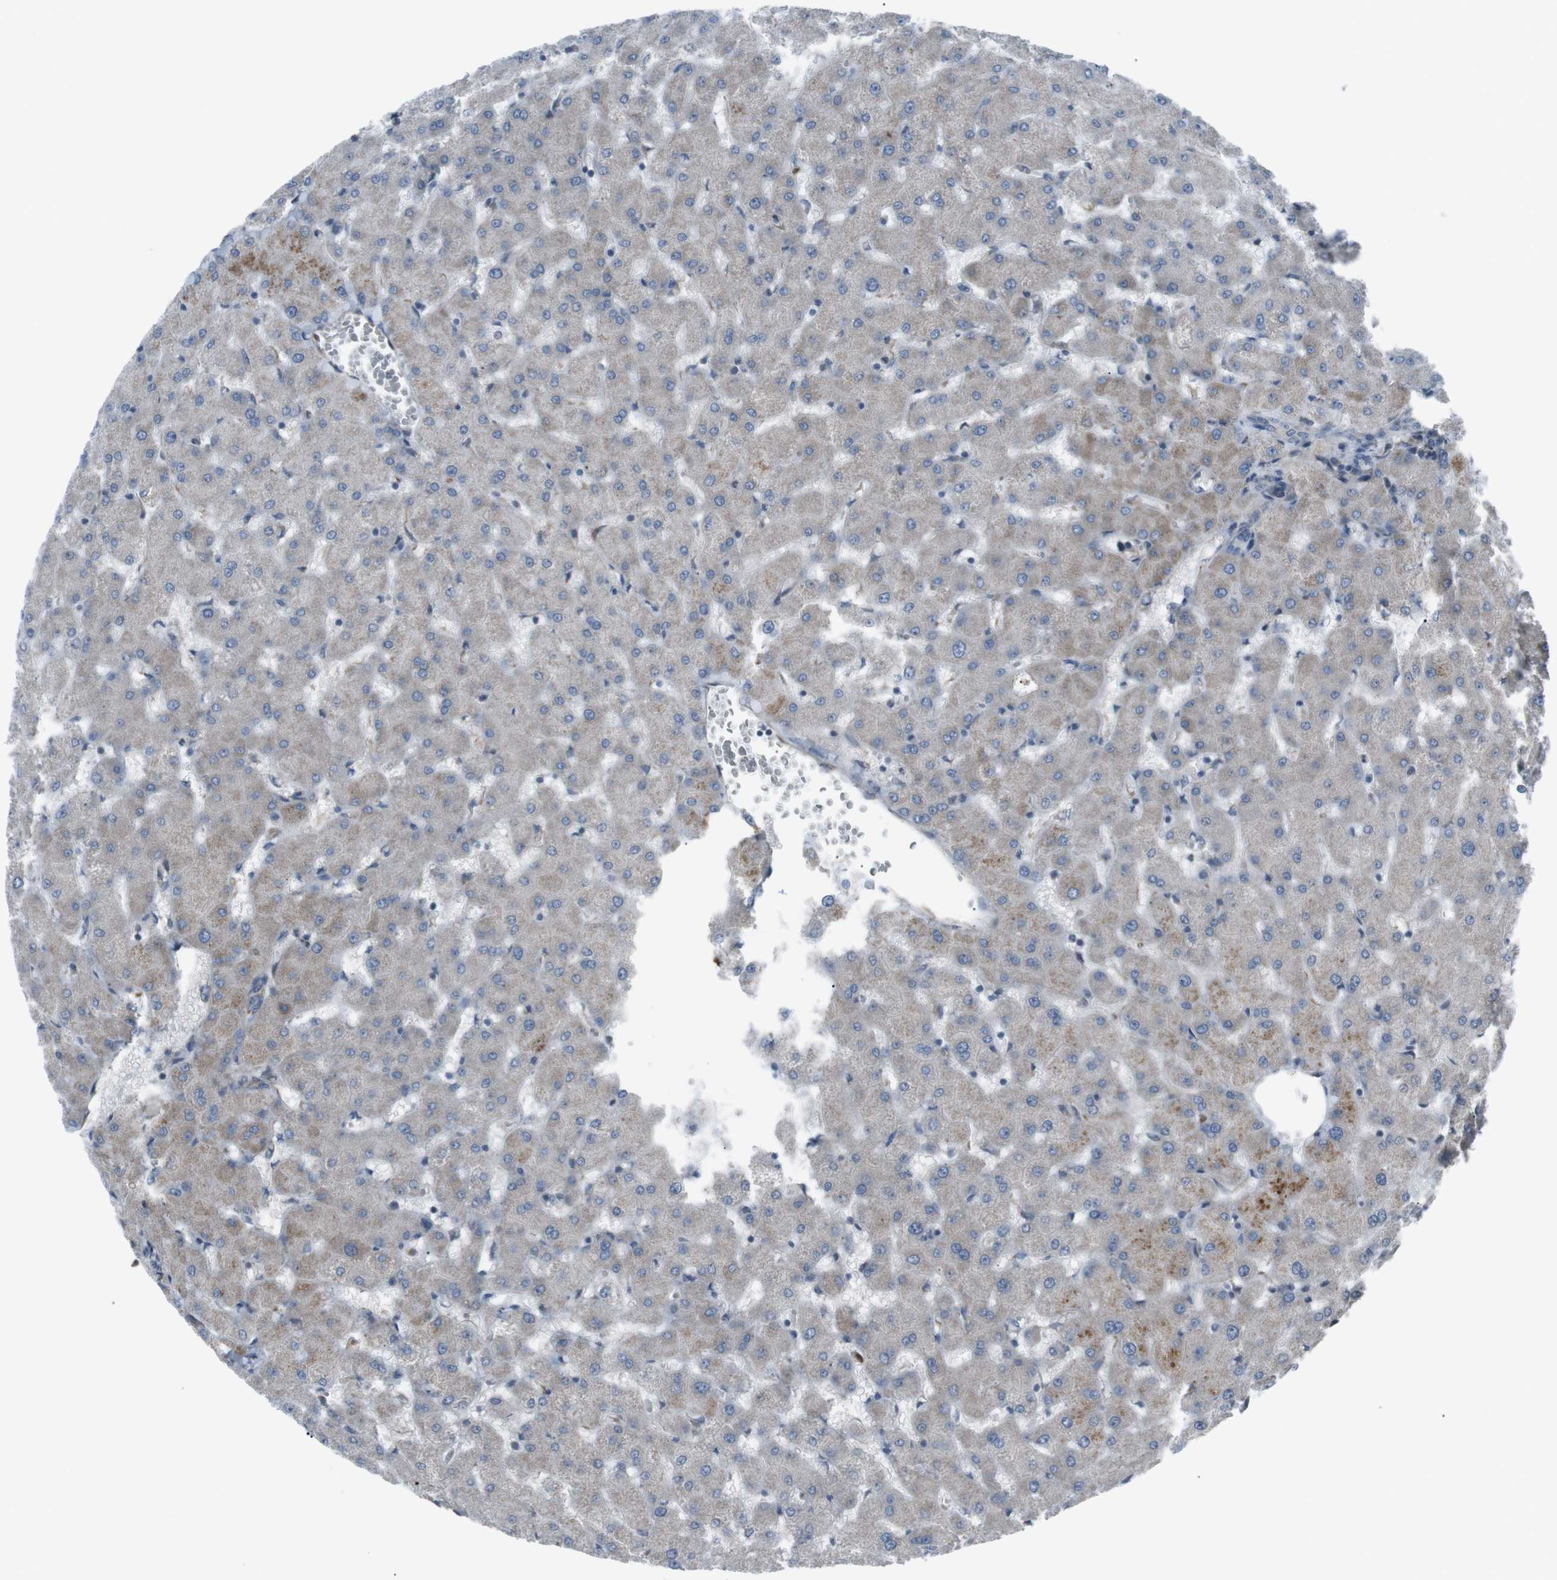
{"staining": {"intensity": "negative", "quantity": "none", "location": "none"}, "tissue": "liver", "cell_type": "Cholangiocytes", "image_type": "normal", "snomed": [{"axis": "morphology", "description": "Normal tissue, NOS"}, {"axis": "topography", "description": "Liver"}], "caption": "Immunohistochemistry (IHC) micrograph of unremarkable human liver stained for a protein (brown), which shows no staining in cholangiocytes. (DAB immunohistochemistry, high magnification).", "gene": "TMEM141", "patient": {"sex": "female", "age": 63}}